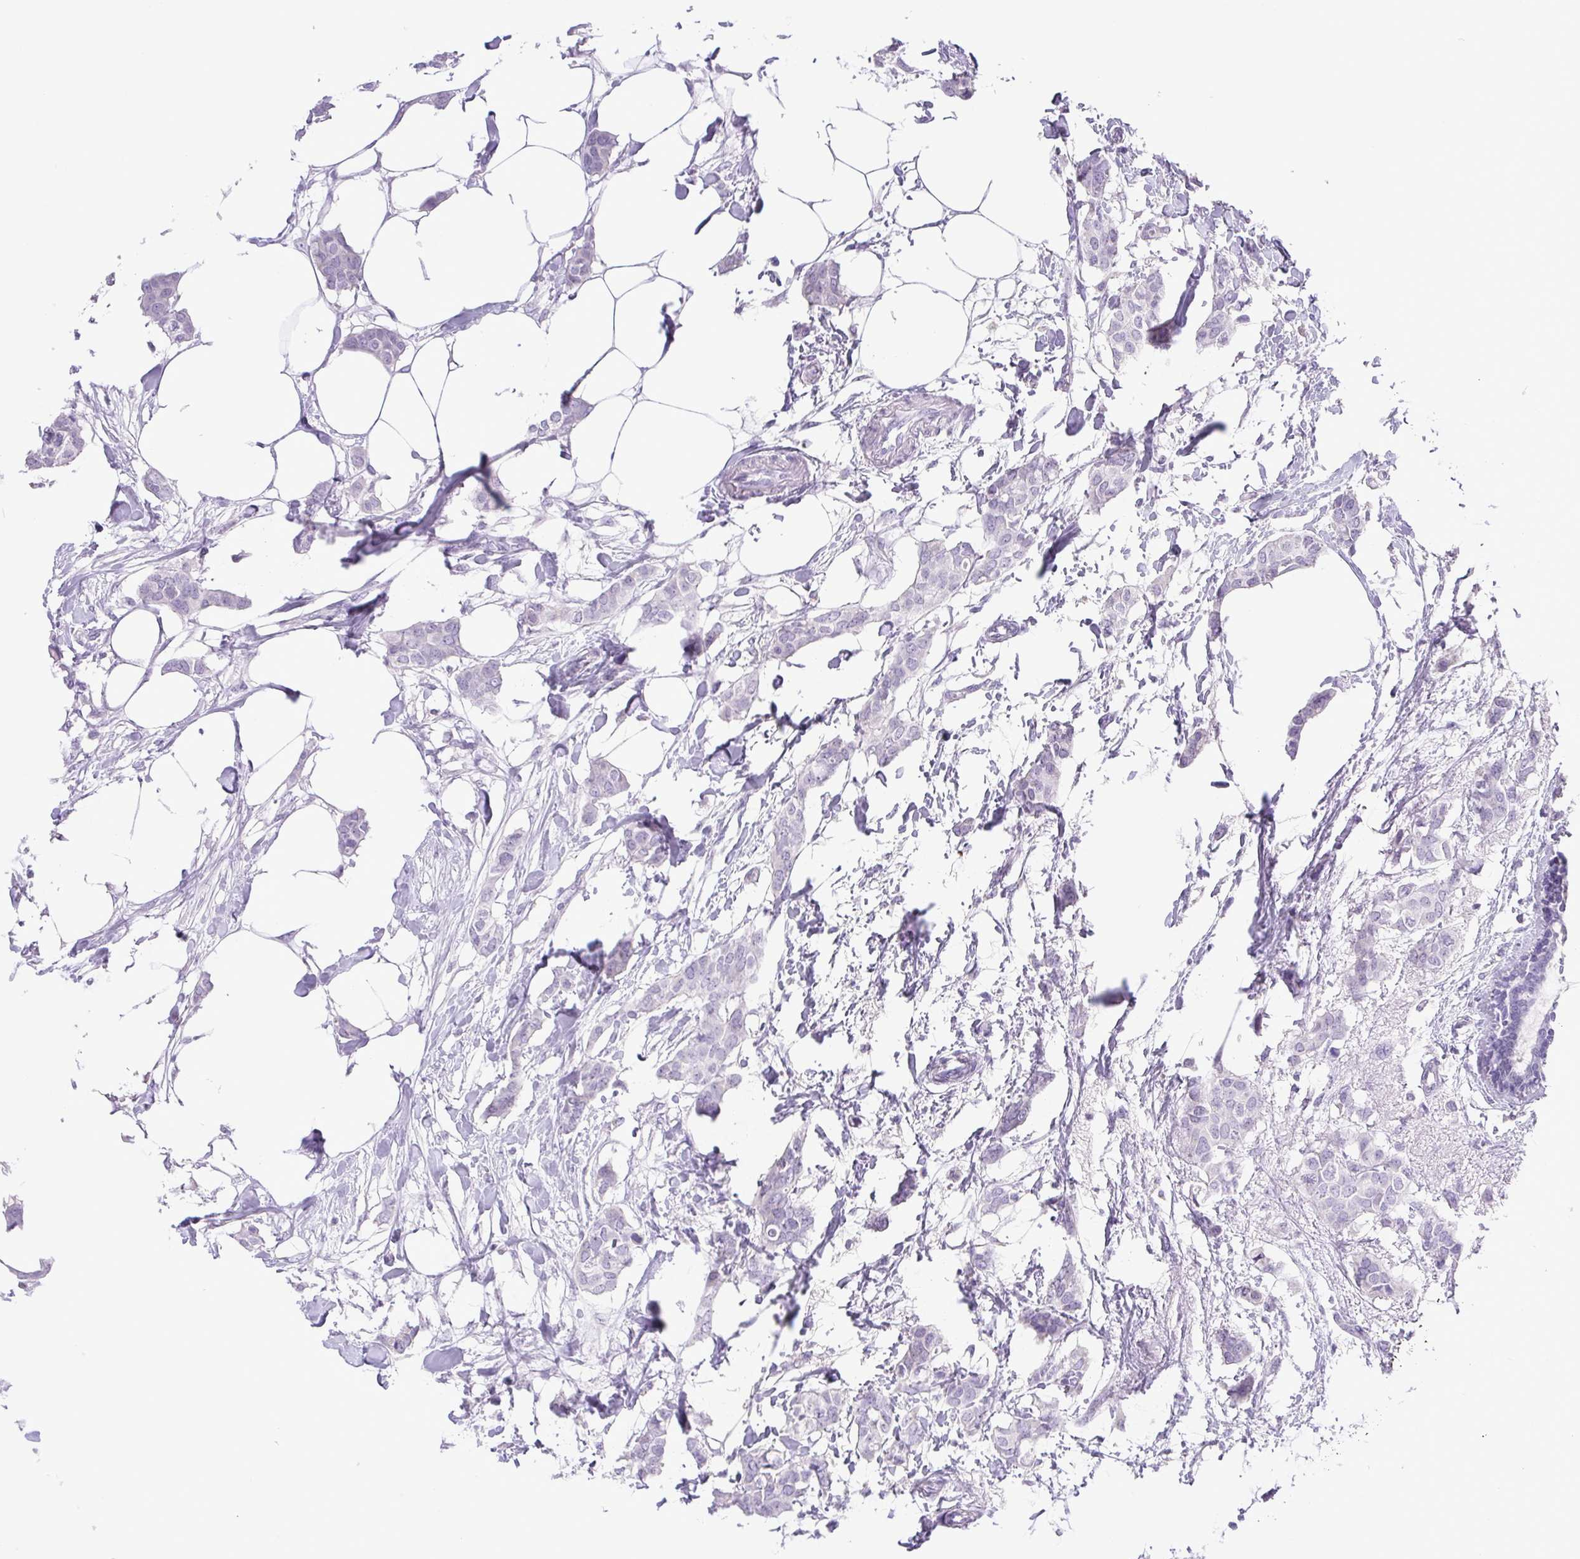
{"staining": {"intensity": "negative", "quantity": "none", "location": "none"}, "tissue": "breast cancer", "cell_type": "Tumor cells", "image_type": "cancer", "snomed": [{"axis": "morphology", "description": "Duct carcinoma"}, {"axis": "topography", "description": "Breast"}], "caption": "The micrograph shows no staining of tumor cells in breast cancer (infiltrating ductal carcinoma). Nuclei are stained in blue.", "gene": "SYNPR", "patient": {"sex": "female", "age": 62}}